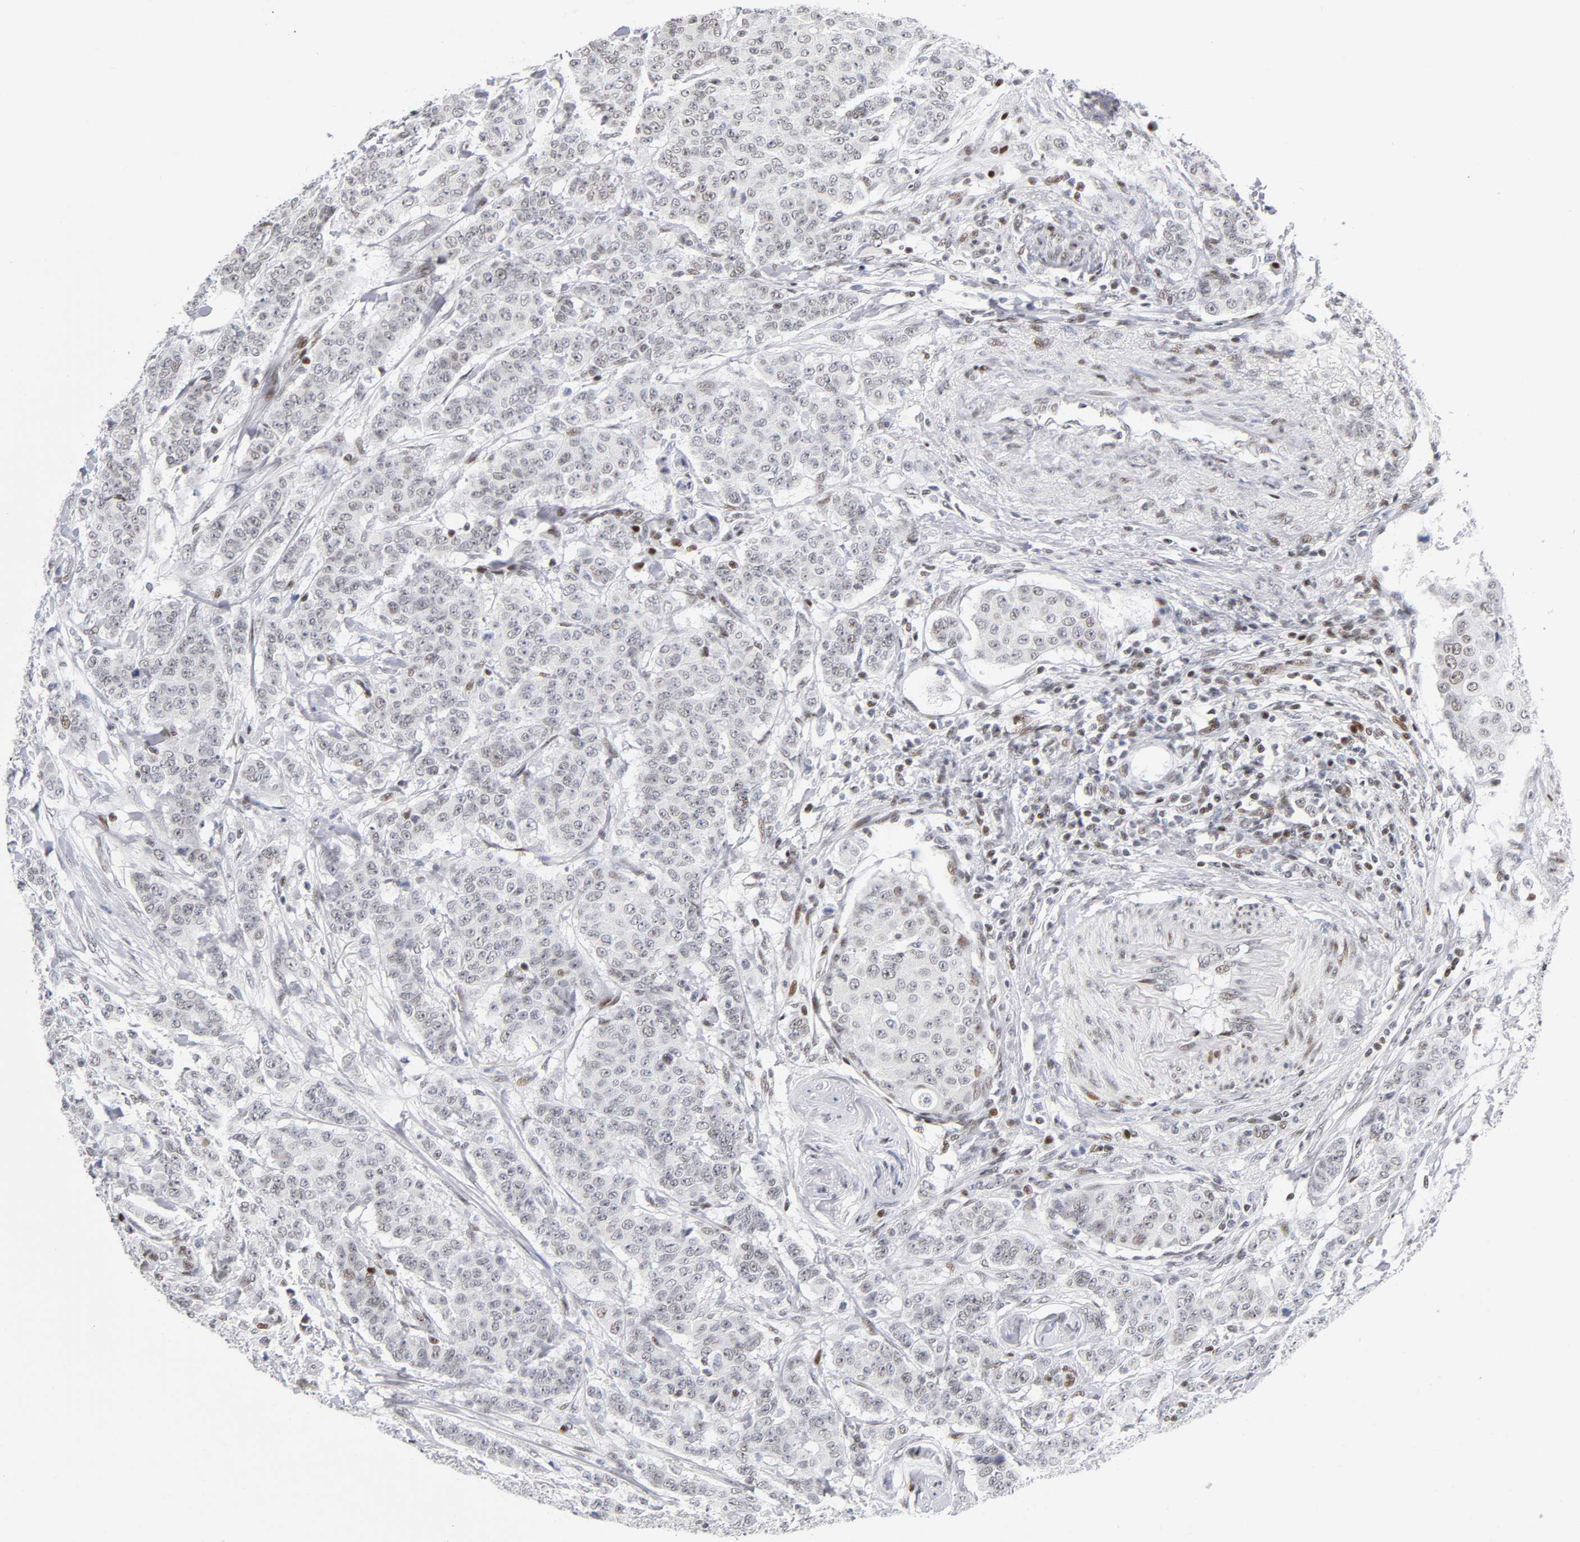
{"staining": {"intensity": "negative", "quantity": "none", "location": "none"}, "tissue": "breast cancer", "cell_type": "Tumor cells", "image_type": "cancer", "snomed": [{"axis": "morphology", "description": "Duct carcinoma"}, {"axis": "topography", "description": "Breast"}], "caption": "This is an immunohistochemistry (IHC) image of breast cancer (infiltrating ductal carcinoma). There is no expression in tumor cells.", "gene": "SP3", "patient": {"sex": "female", "age": 40}}